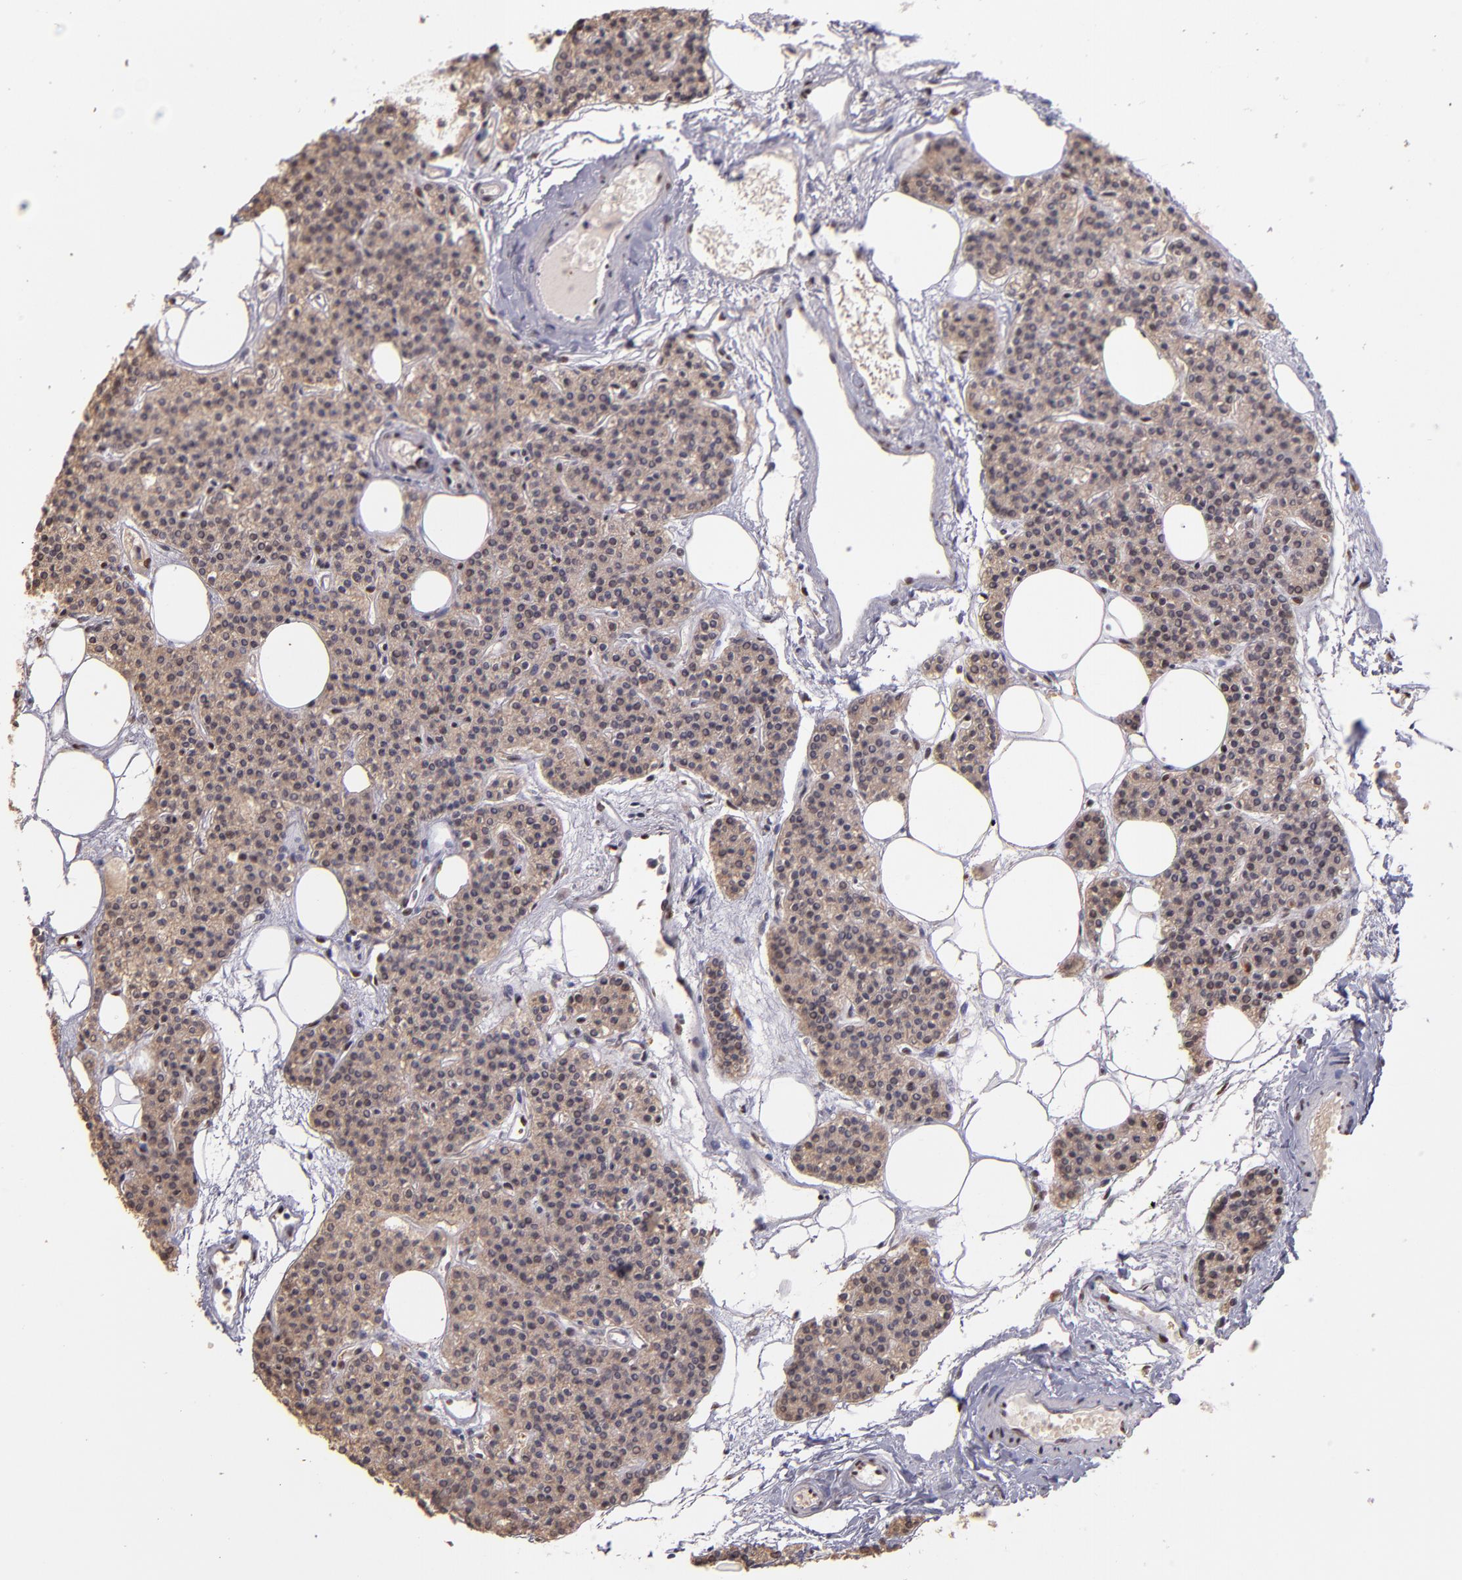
{"staining": {"intensity": "moderate", "quantity": ">75%", "location": "cytoplasmic/membranous,nuclear"}, "tissue": "parathyroid gland", "cell_type": "Glandular cells", "image_type": "normal", "snomed": [{"axis": "morphology", "description": "Normal tissue, NOS"}, {"axis": "topography", "description": "Parathyroid gland"}], "caption": "Immunohistochemical staining of unremarkable human parathyroid gland reveals medium levels of moderate cytoplasmic/membranous,nuclear expression in approximately >75% of glandular cells.", "gene": "SP1", "patient": {"sex": "male", "age": 24}}